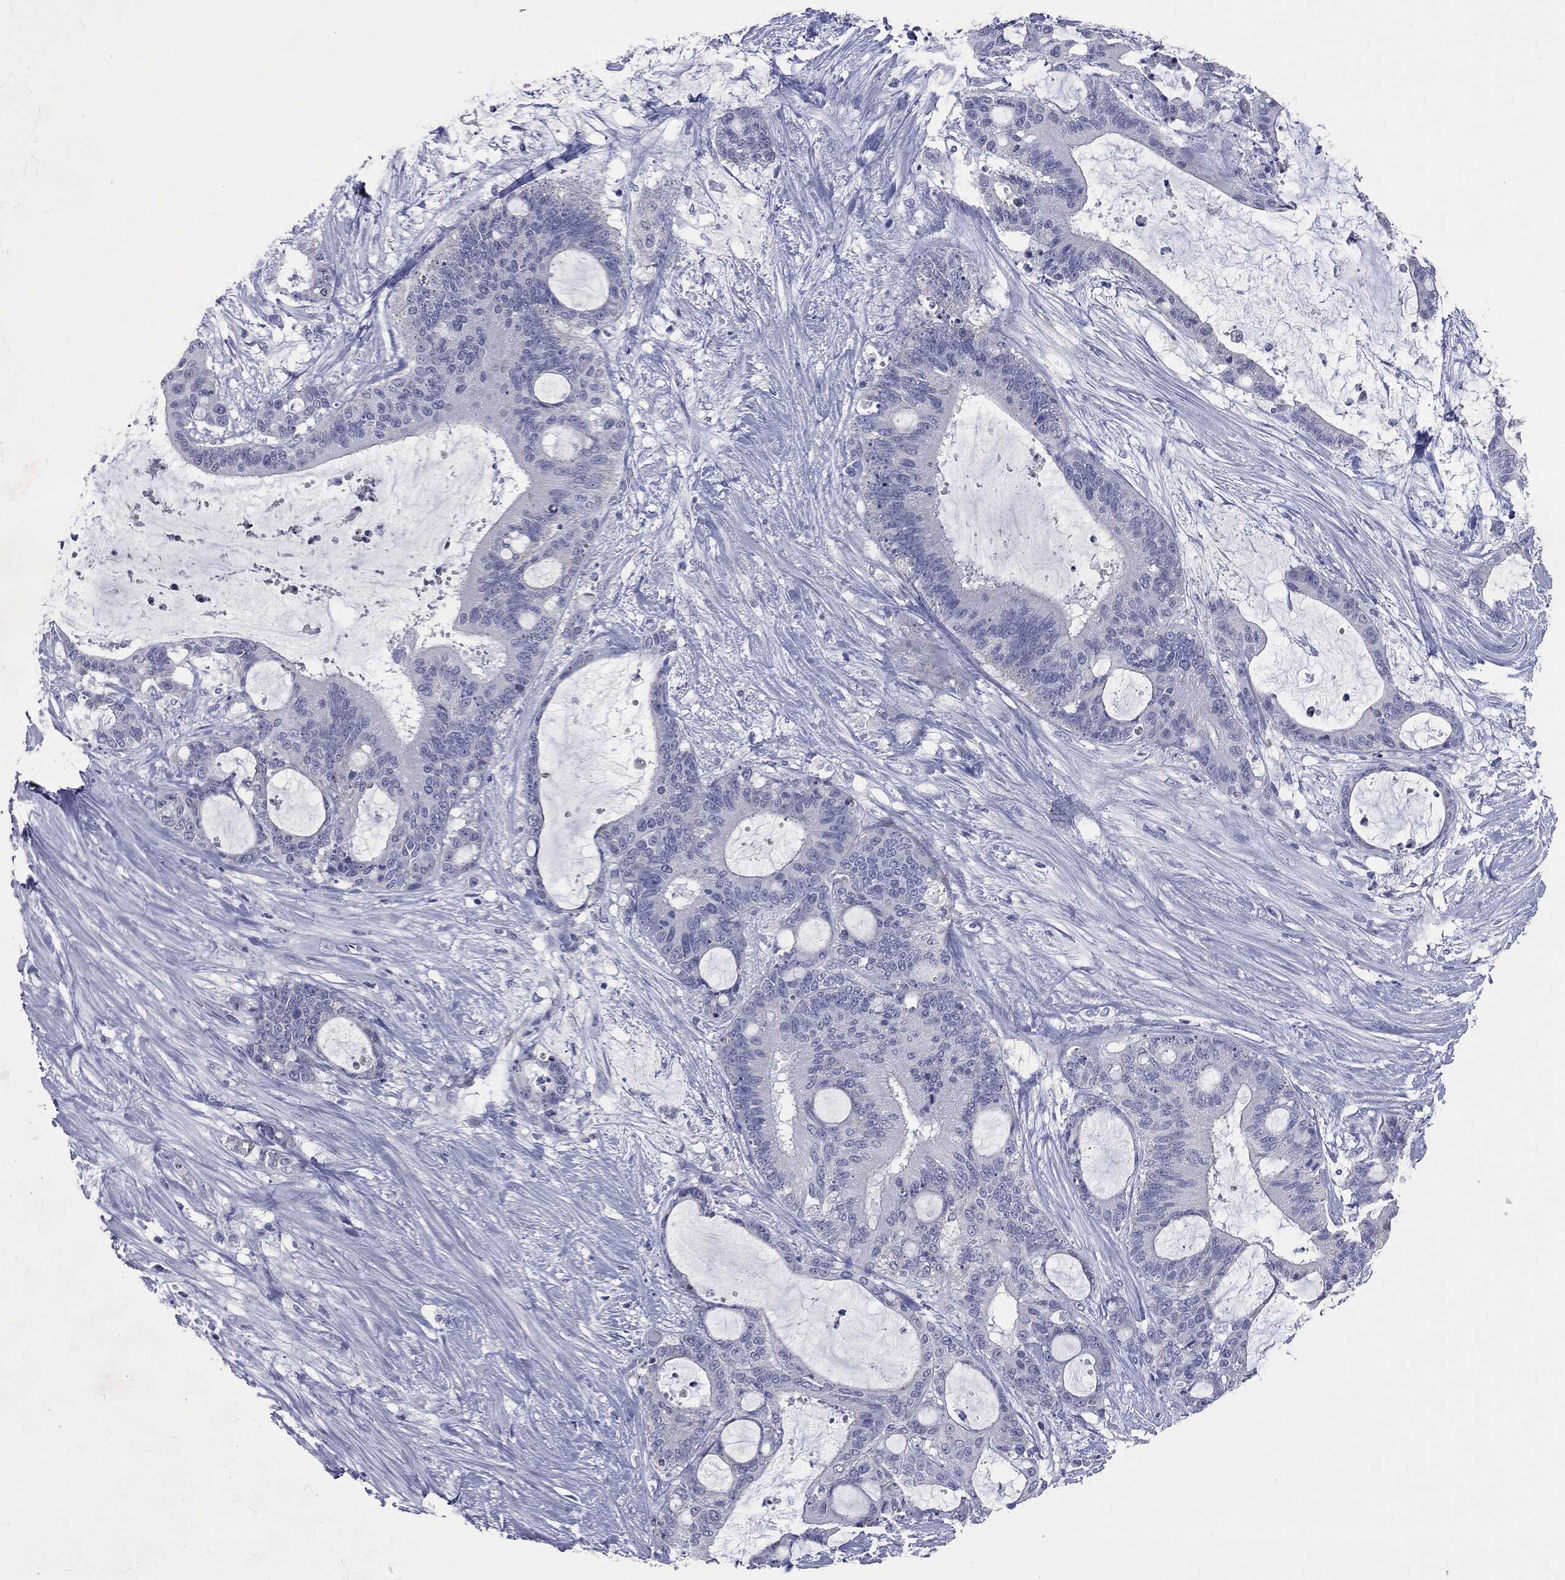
{"staining": {"intensity": "negative", "quantity": "none", "location": "none"}, "tissue": "liver cancer", "cell_type": "Tumor cells", "image_type": "cancer", "snomed": [{"axis": "morphology", "description": "Normal tissue, NOS"}, {"axis": "morphology", "description": "Cholangiocarcinoma"}, {"axis": "topography", "description": "Liver"}, {"axis": "topography", "description": "Peripheral nerve tissue"}], "caption": "Liver cancer (cholangiocarcinoma) was stained to show a protein in brown. There is no significant staining in tumor cells. (DAB immunohistochemistry (IHC) with hematoxylin counter stain).", "gene": "ATP2A1", "patient": {"sex": "female", "age": 73}}